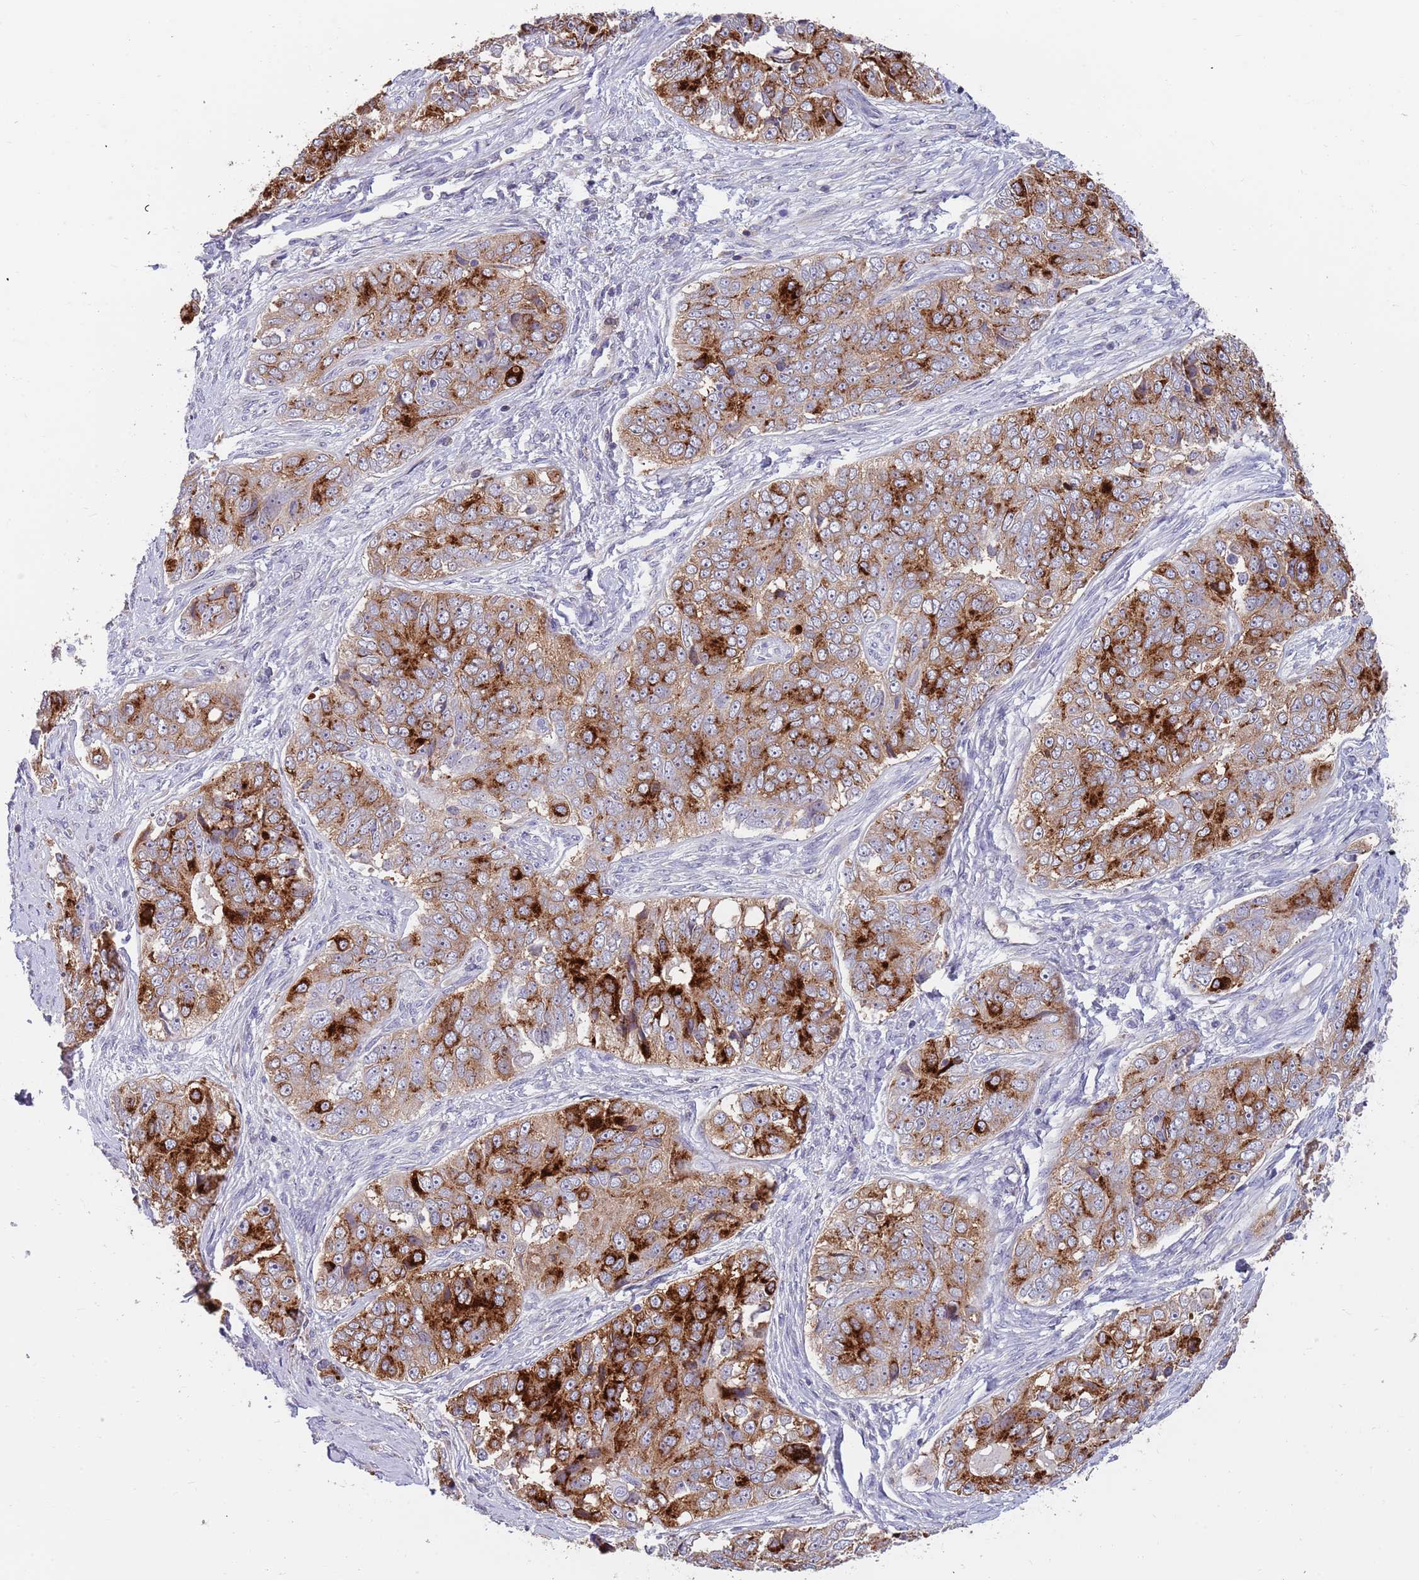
{"staining": {"intensity": "strong", "quantity": ">75%", "location": "cytoplasmic/membranous"}, "tissue": "ovarian cancer", "cell_type": "Tumor cells", "image_type": "cancer", "snomed": [{"axis": "morphology", "description": "Carcinoma, endometroid"}, {"axis": "topography", "description": "Ovary"}], "caption": "This micrograph demonstrates IHC staining of human ovarian endometroid carcinoma, with high strong cytoplasmic/membranous positivity in about >75% of tumor cells.", "gene": "BORCS5", "patient": {"sex": "female", "age": 51}}